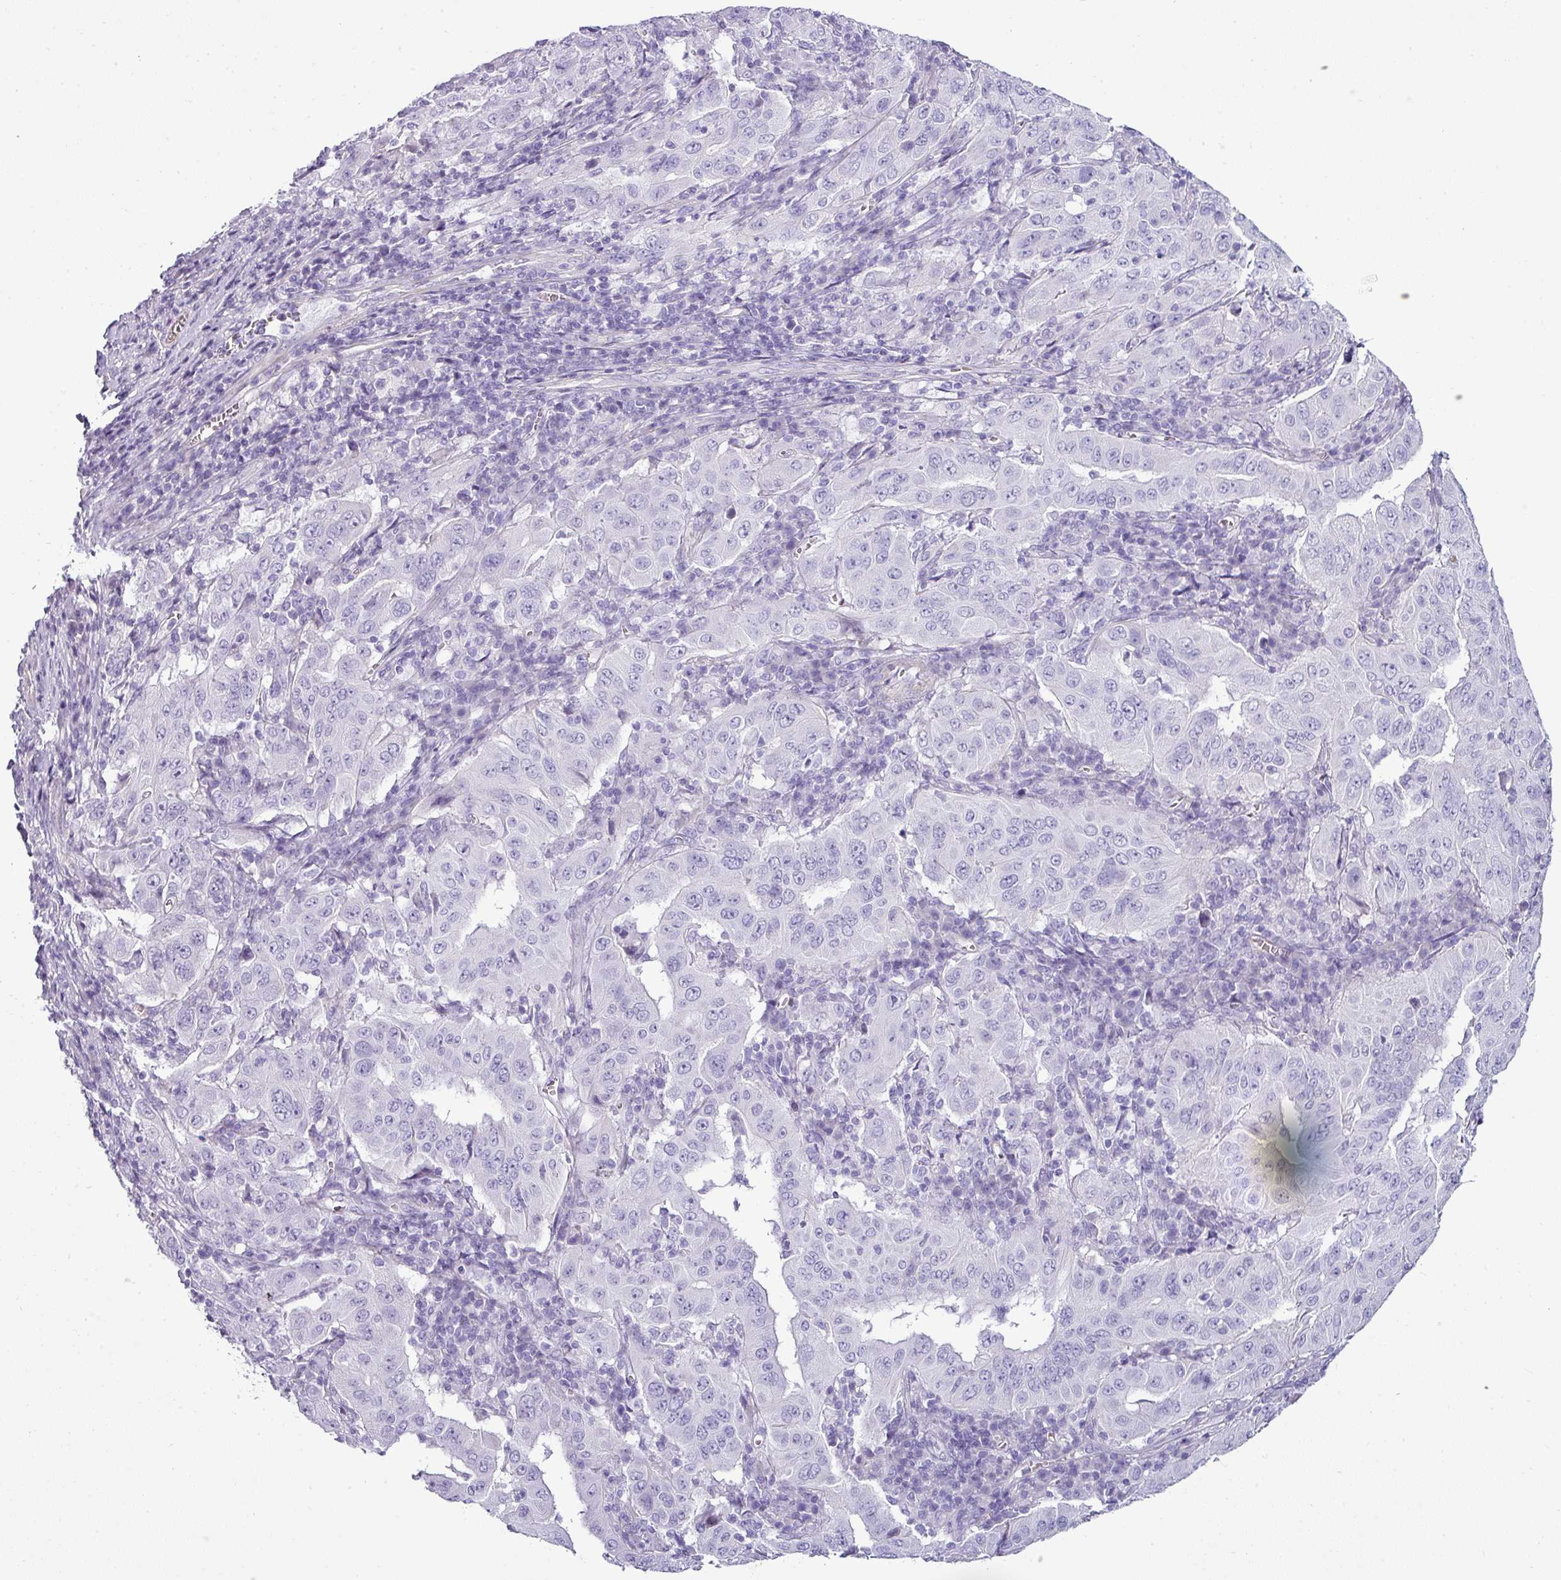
{"staining": {"intensity": "negative", "quantity": "none", "location": "none"}, "tissue": "pancreatic cancer", "cell_type": "Tumor cells", "image_type": "cancer", "snomed": [{"axis": "morphology", "description": "Adenocarcinoma, NOS"}, {"axis": "topography", "description": "Pancreas"}], "caption": "Immunohistochemistry micrograph of neoplastic tissue: pancreatic cancer stained with DAB shows no significant protein staining in tumor cells.", "gene": "VCX2", "patient": {"sex": "male", "age": 63}}